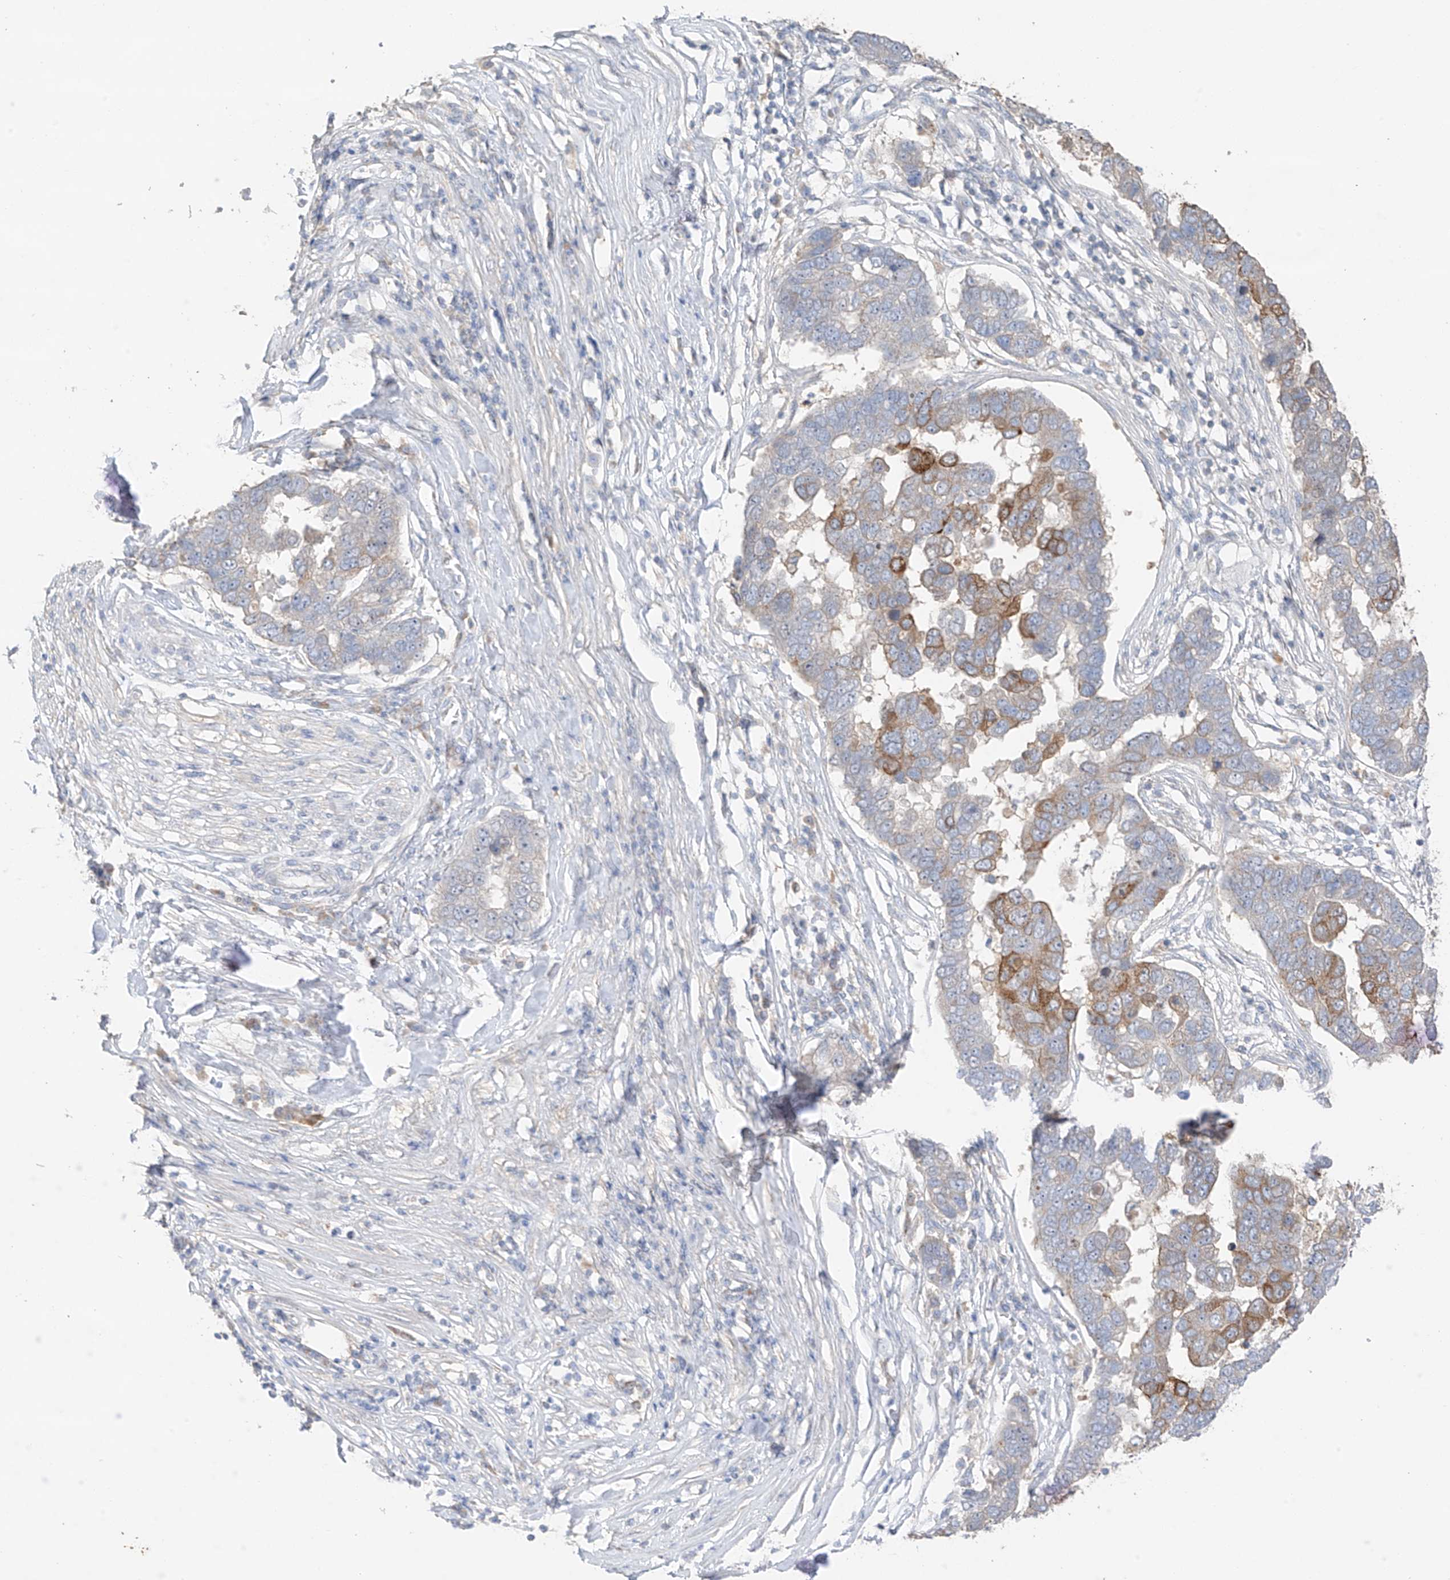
{"staining": {"intensity": "moderate", "quantity": "<25%", "location": "cytoplasmic/membranous"}, "tissue": "pancreatic cancer", "cell_type": "Tumor cells", "image_type": "cancer", "snomed": [{"axis": "morphology", "description": "Adenocarcinoma, NOS"}, {"axis": "topography", "description": "Pancreas"}], "caption": "This image displays immunohistochemistry (IHC) staining of human adenocarcinoma (pancreatic), with low moderate cytoplasmic/membranous positivity in approximately <25% of tumor cells.", "gene": "CAPN13", "patient": {"sex": "female", "age": 61}}